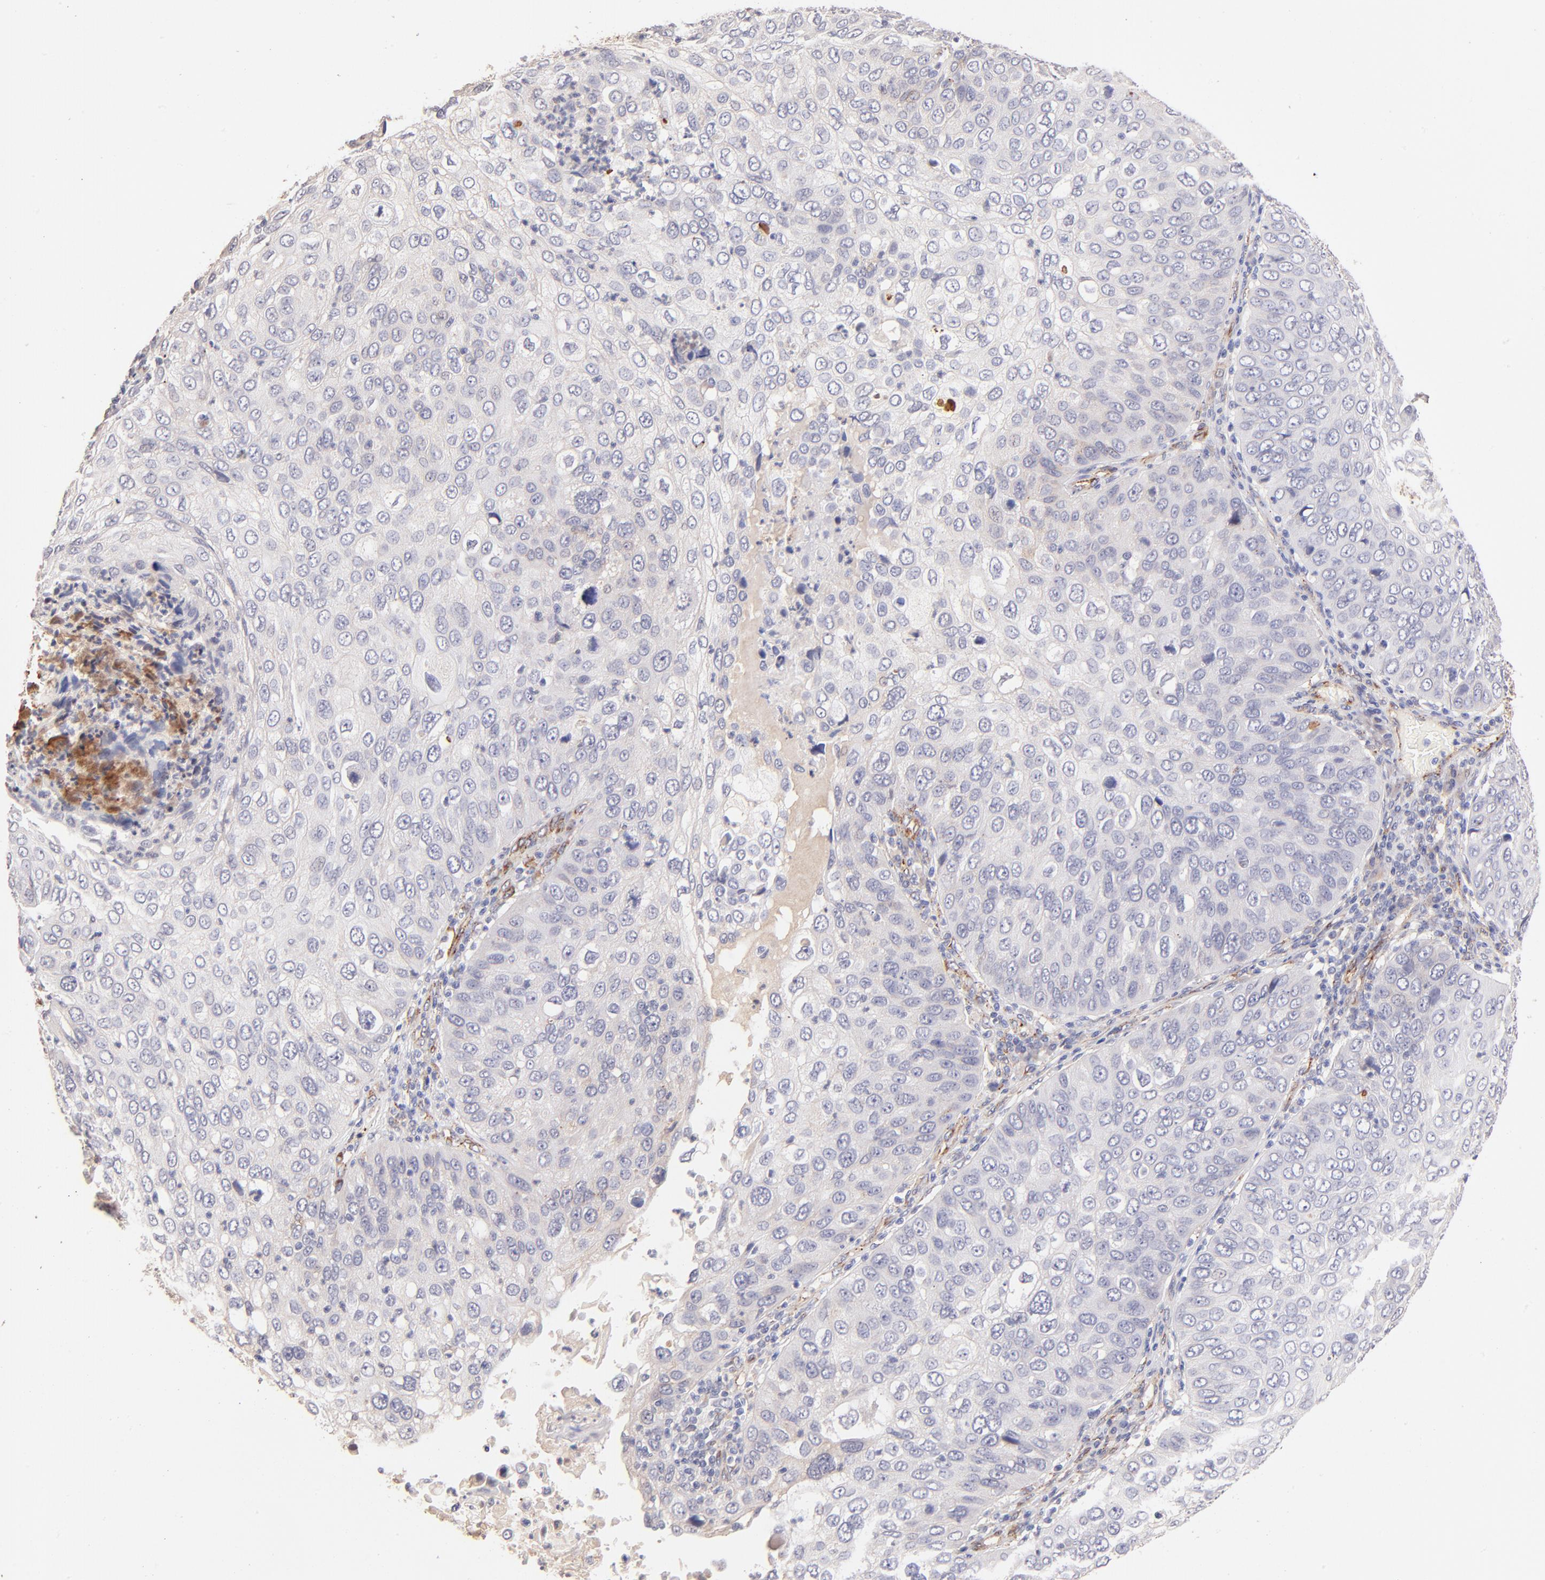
{"staining": {"intensity": "negative", "quantity": "none", "location": "none"}, "tissue": "skin cancer", "cell_type": "Tumor cells", "image_type": "cancer", "snomed": [{"axis": "morphology", "description": "Squamous cell carcinoma, NOS"}, {"axis": "topography", "description": "Skin"}], "caption": "Immunohistochemistry of skin cancer displays no staining in tumor cells. The staining is performed using DAB brown chromogen with nuclei counter-stained in using hematoxylin.", "gene": "SPARC", "patient": {"sex": "male", "age": 87}}